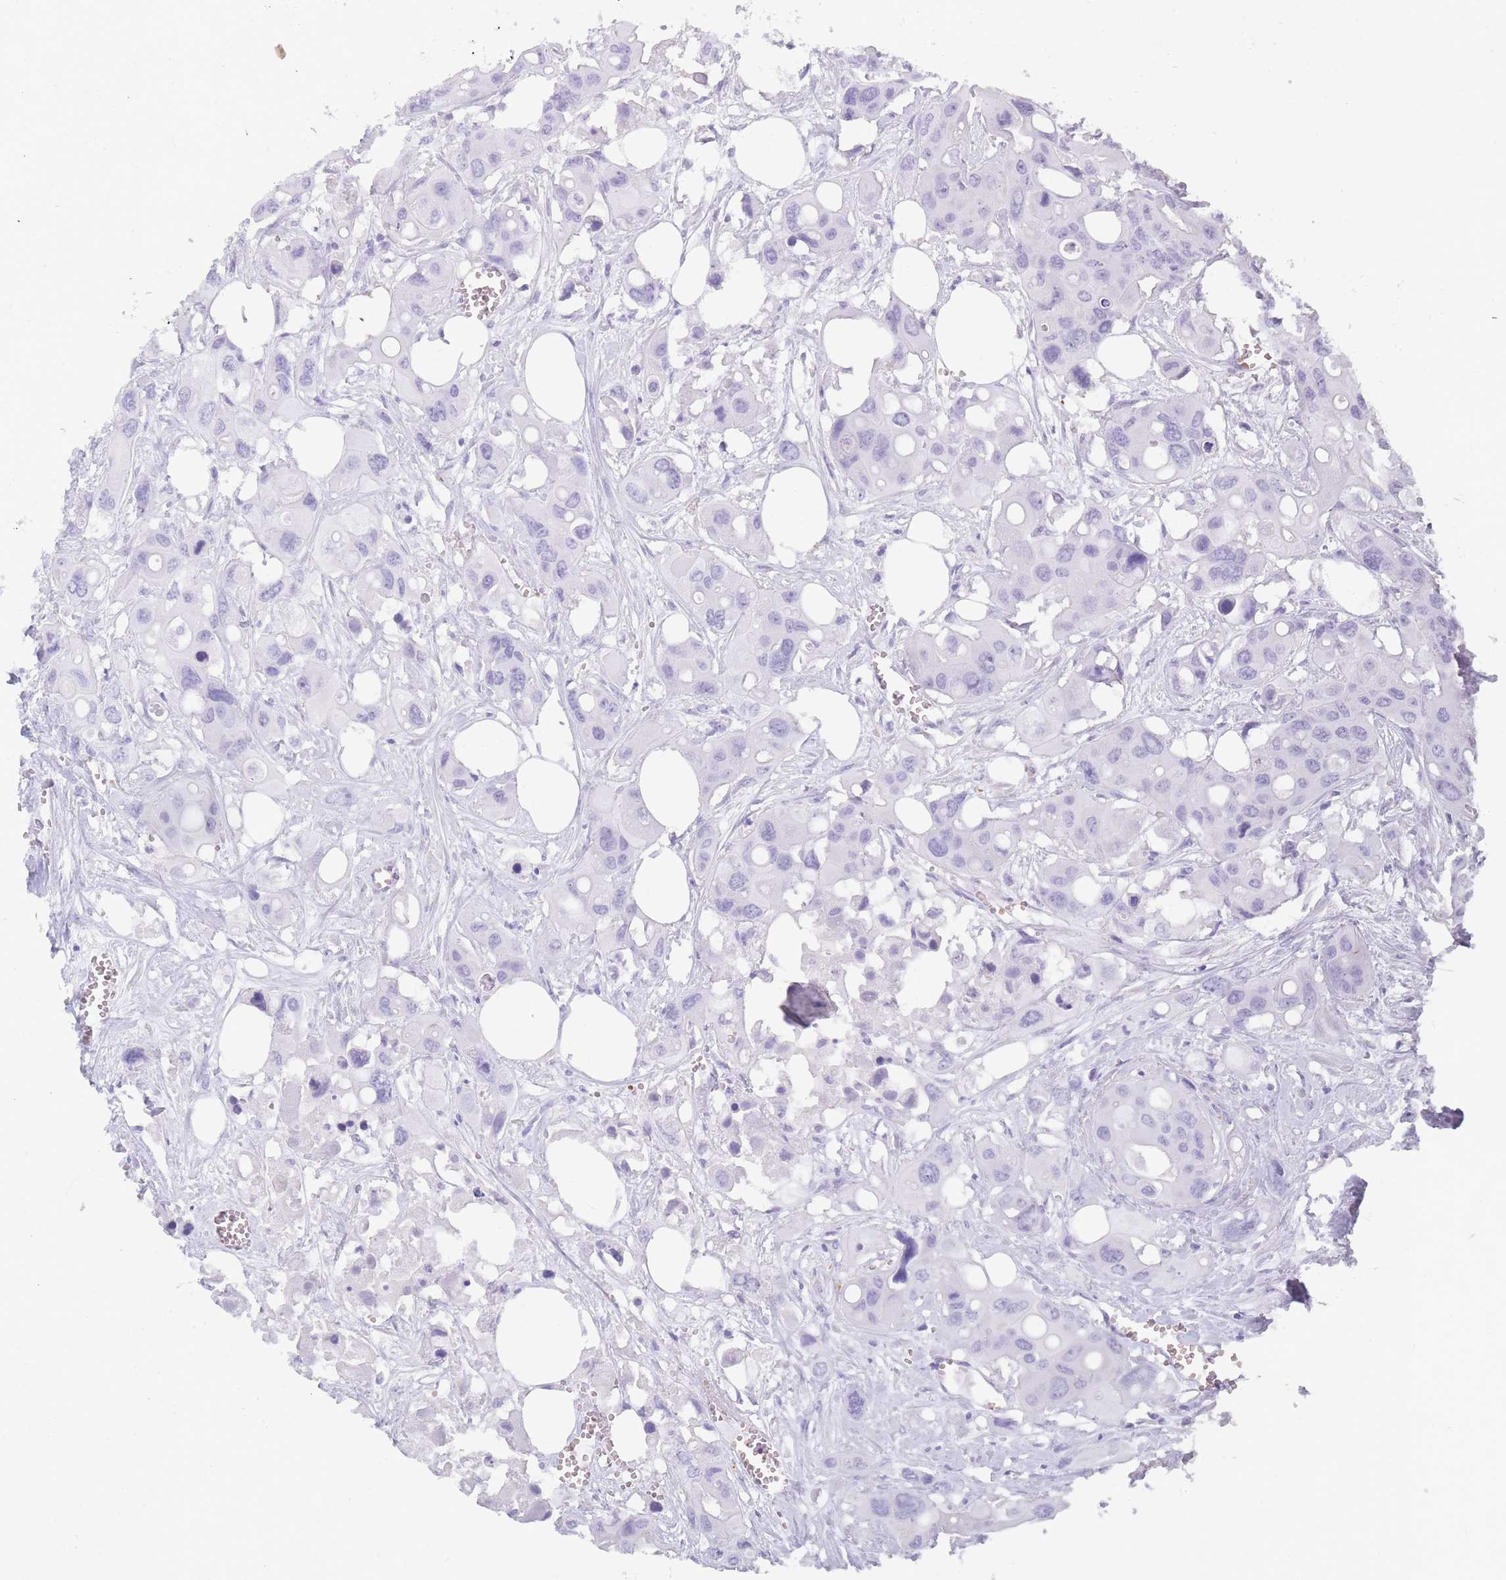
{"staining": {"intensity": "negative", "quantity": "none", "location": "none"}, "tissue": "colorectal cancer", "cell_type": "Tumor cells", "image_type": "cancer", "snomed": [{"axis": "morphology", "description": "Adenocarcinoma, NOS"}, {"axis": "topography", "description": "Colon"}], "caption": "Tumor cells are negative for brown protein staining in colorectal cancer.", "gene": "OR5D16", "patient": {"sex": "male", "age": 77}}